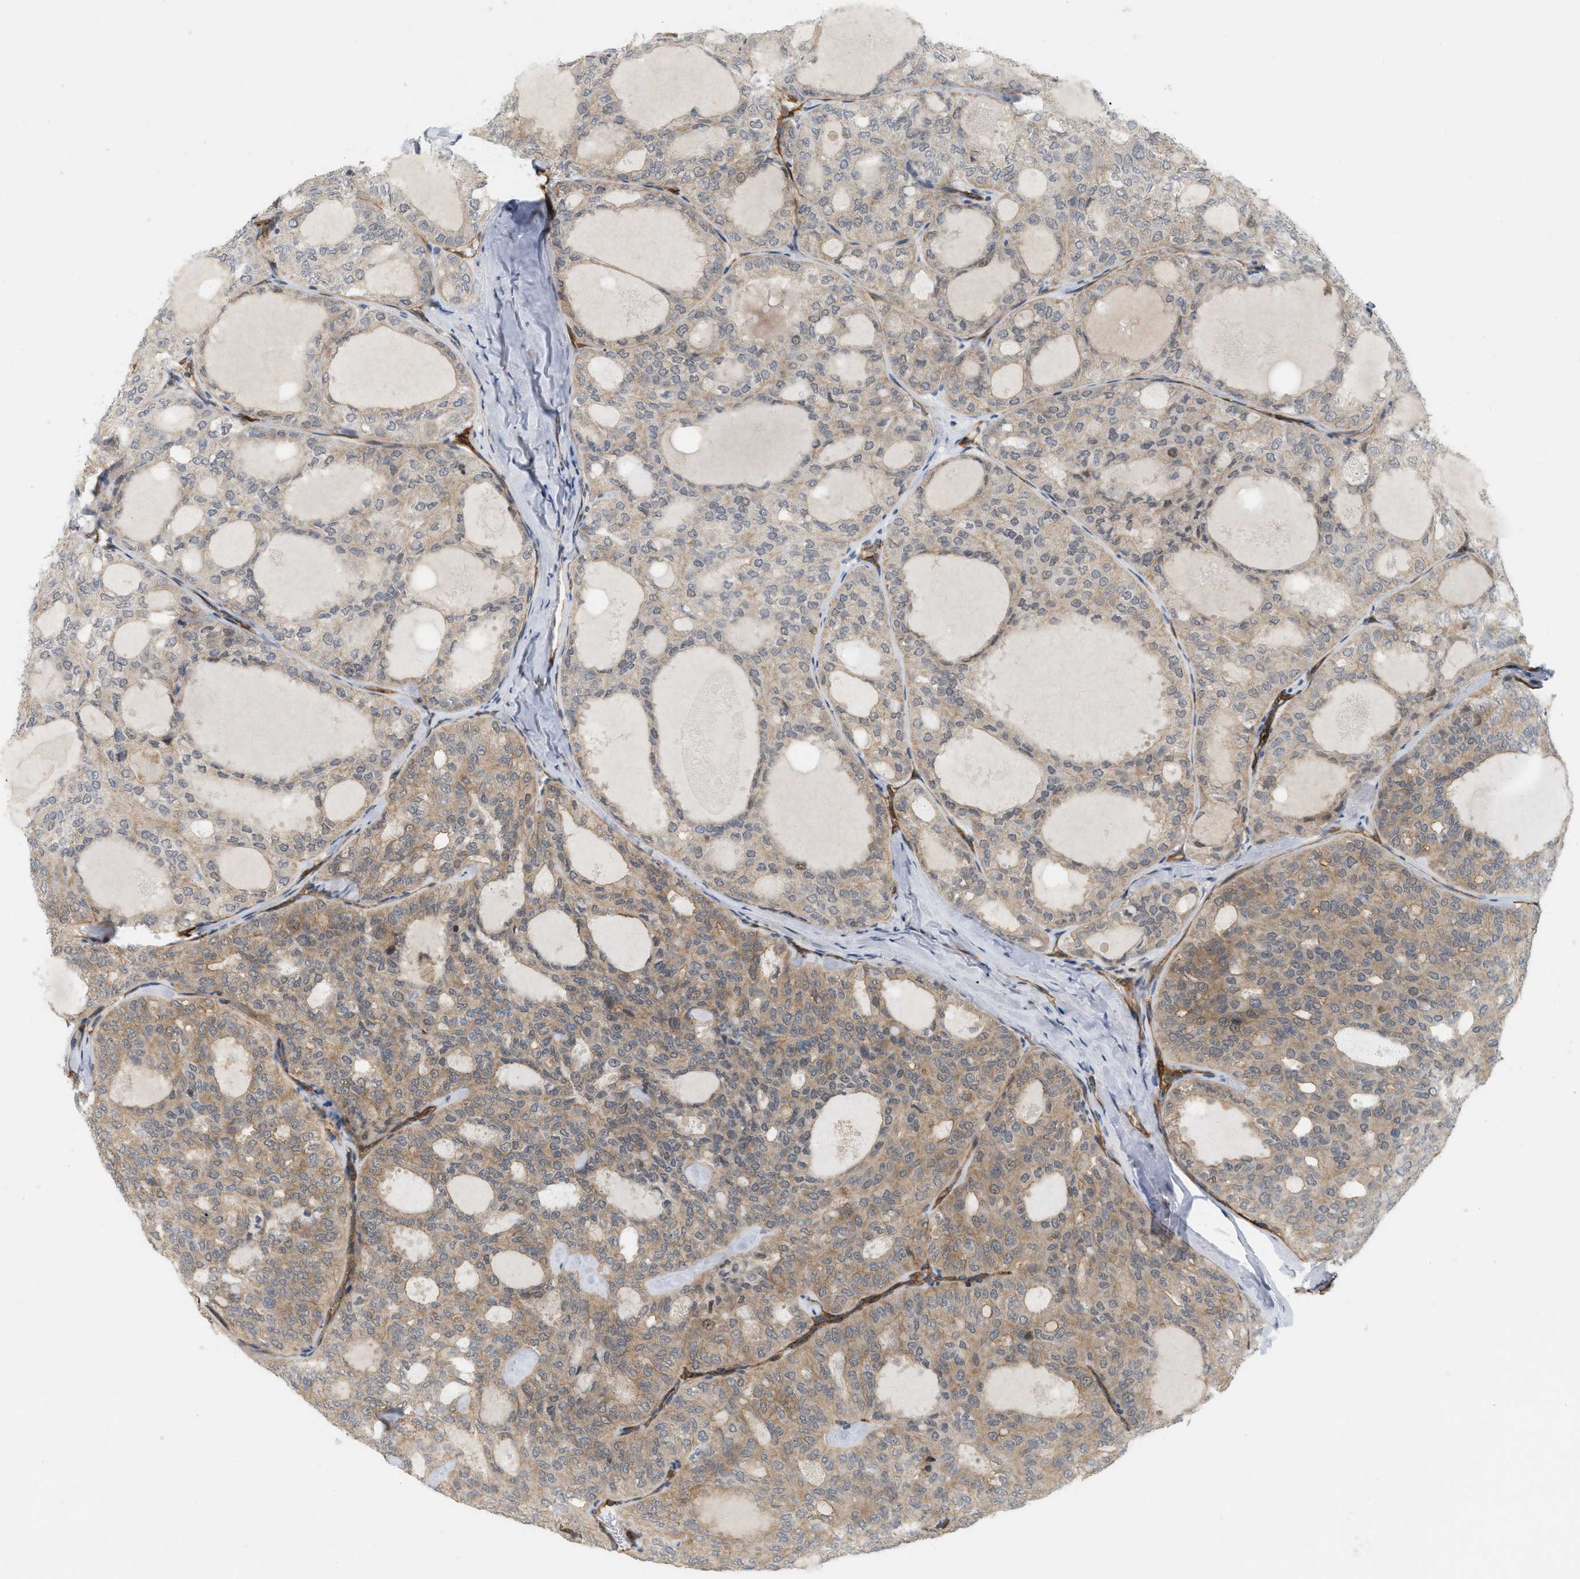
{"staining": {"intensity": "moderate", "quantity": ">75%", "location": "cytoplasmic/membranous"}, "tissue": "thyroid cancer", "cell_type": "Tumor cells", "image_type": "cancer", "snomed": [{"axis": "morphology", "description": "Follicular adenoma carcinoma, NOS"}, {"axis": "topography", "description": "Thyroid gland"}], "caption": "An immunohistochemistry photomicrograph of tumor tissue is shown. Protein staining in brown shows moderate cytoplasmic/membranous positivity in thyroid follicular adenoma carcinoma within tumor cells.", "gene": "PALMD", "patient": {"sex": "male", "age": 75}}